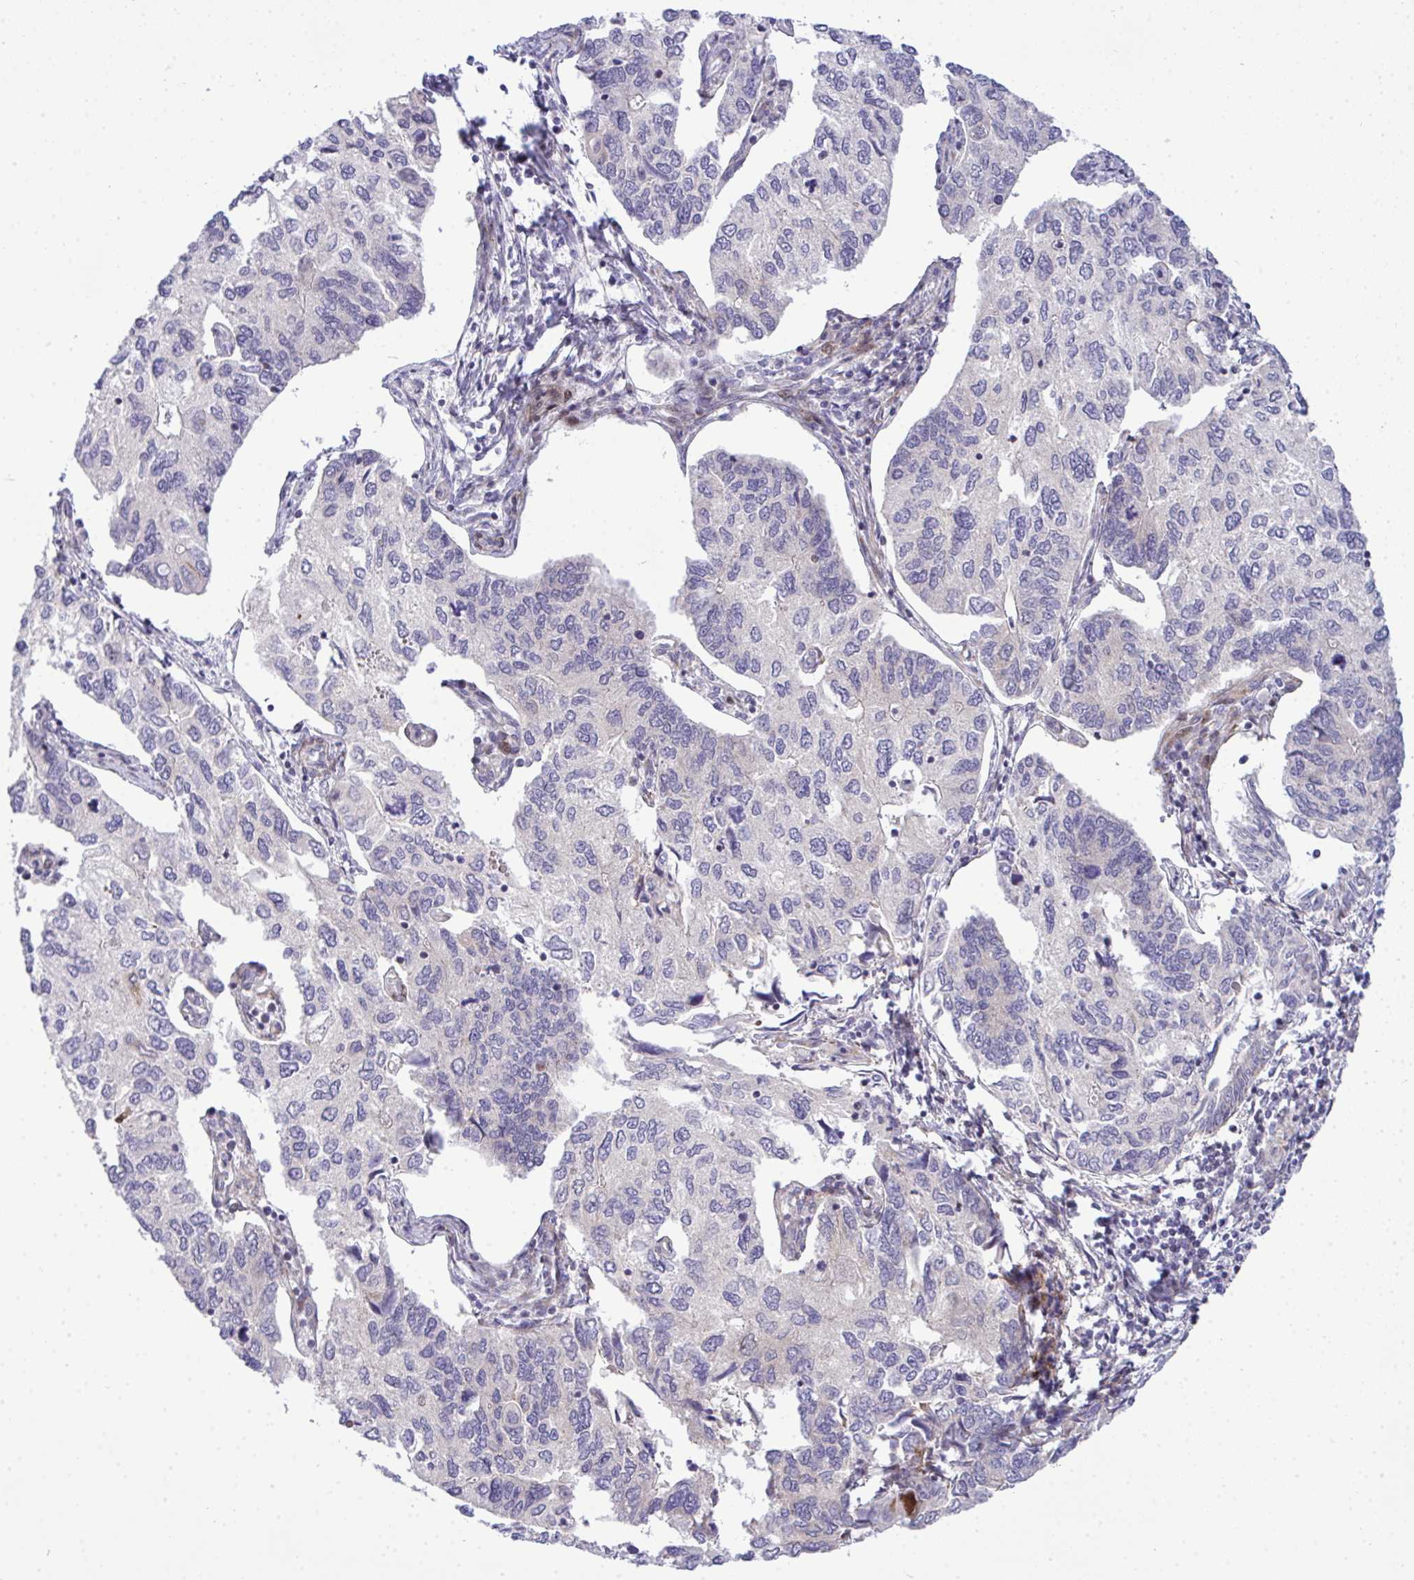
{"staining": {"intensity": "negative", "quantity": "none", "location": "none"}, "tissue": "endometrial cancer", "cell_type": "Tumor cells", "image_type": "cancer", "snomed": [{"axis": "morphology", "description": "Carcinoma, NOS"}, {"axis": "topography", "description": "Uterus"}], "caption": "Tumor cells show no significant expression in endometrial cancer (carcinoma).", "gene": "CASTOR2", "patient": {"sex": "female", "age": 76}}